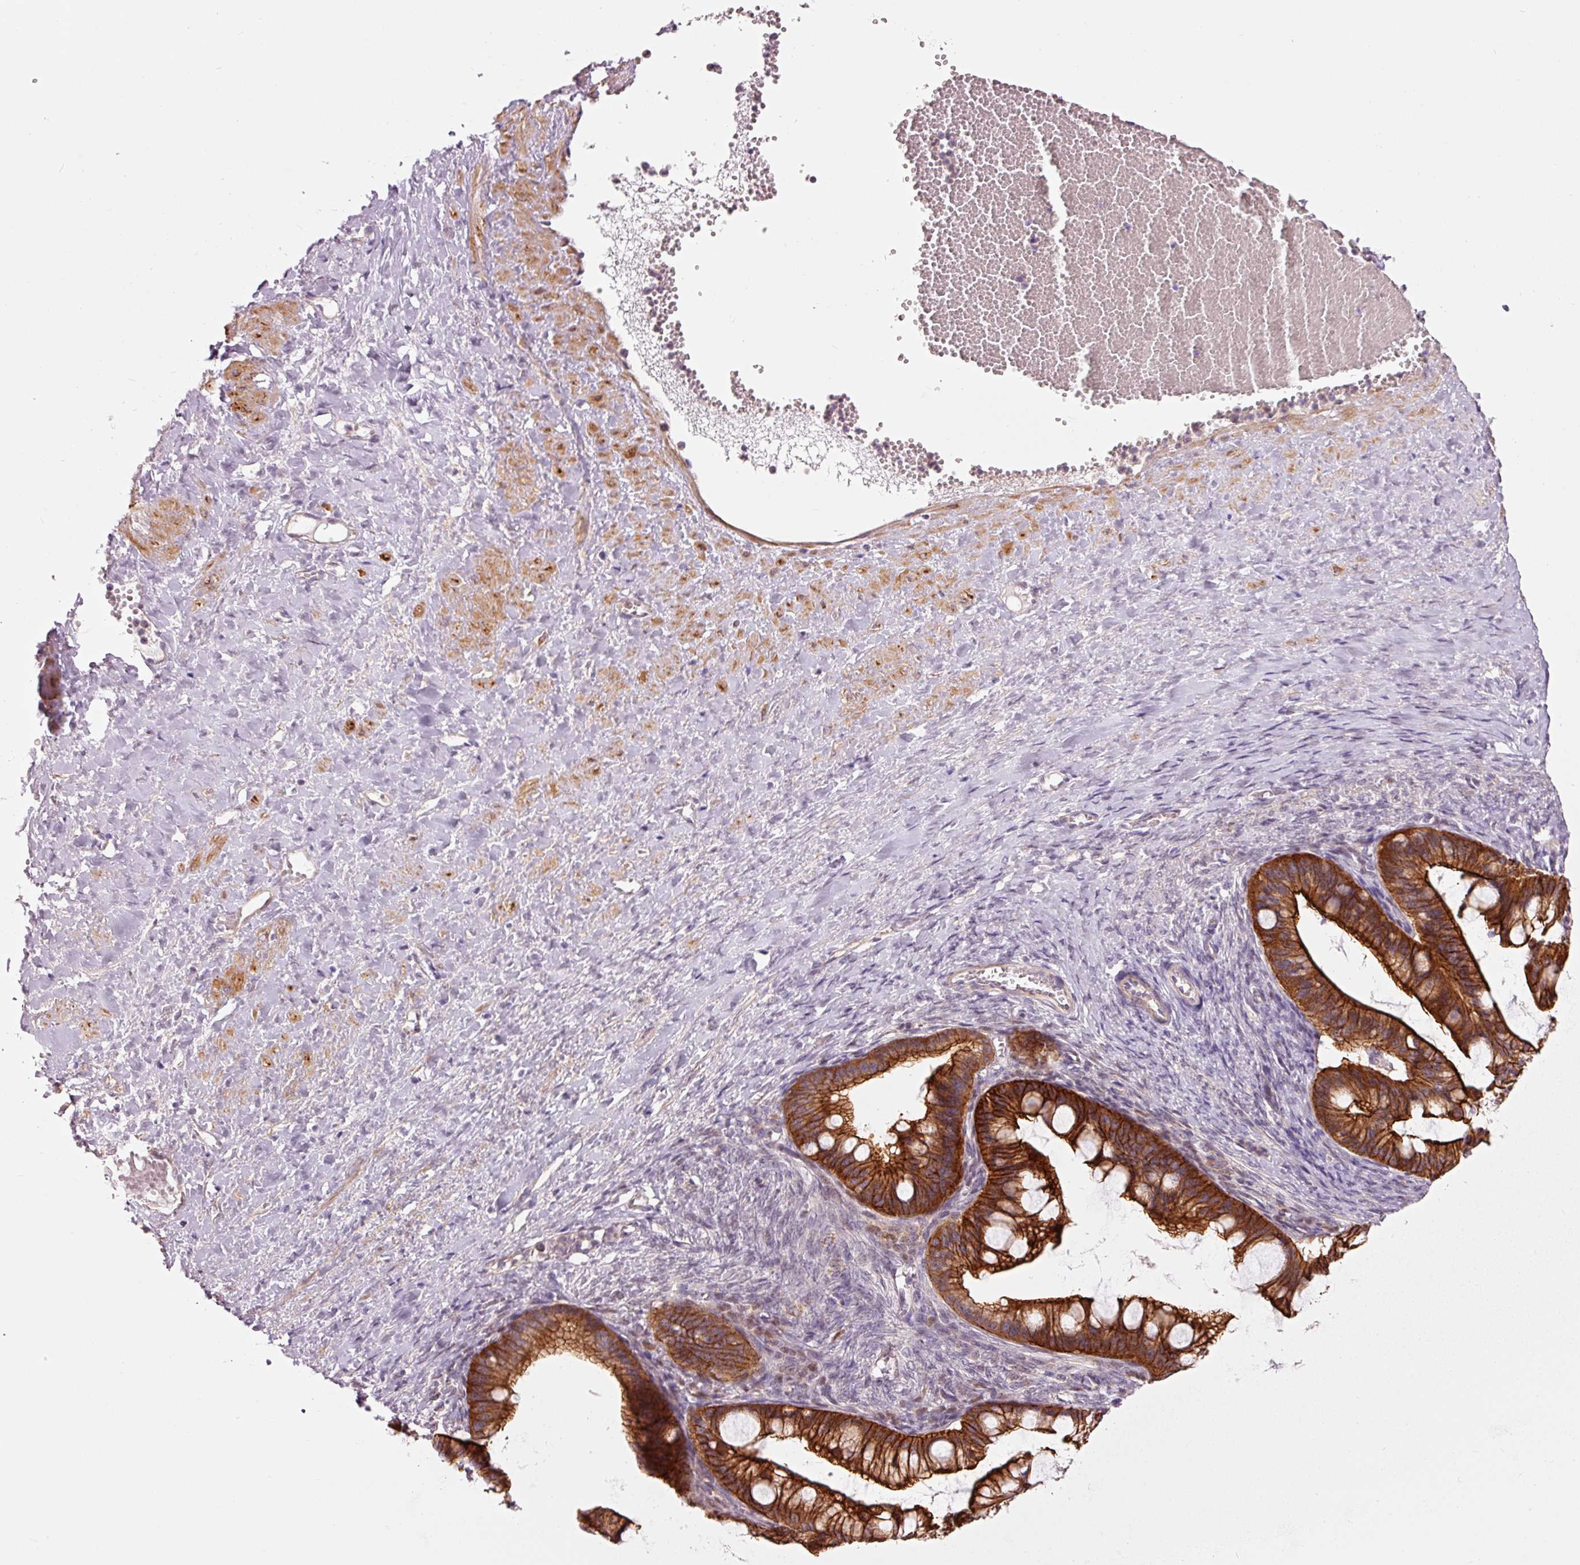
{"staining": {"intensity": "strong", "quantity": ">75%", "location": "cytoplasmic/membranous"}, "tissue": "ovarian cancer", "cell_type": "Tumor cells", "image_type": "cancer", "snomed": [{"axis": "morphology", "description": "Cystadenocarcinoma, mucinous, NOS"}, {"axis": "topography", "description": "Ovary"}], "caption": "Ovarian cancer stained with DAB IHC exhibits high levels of strong cytoplasmic/membranous staining in approximately >75% of tumor cells.", "gene": "DAPP1", "patient": {"sex": "female", "age": 73}}